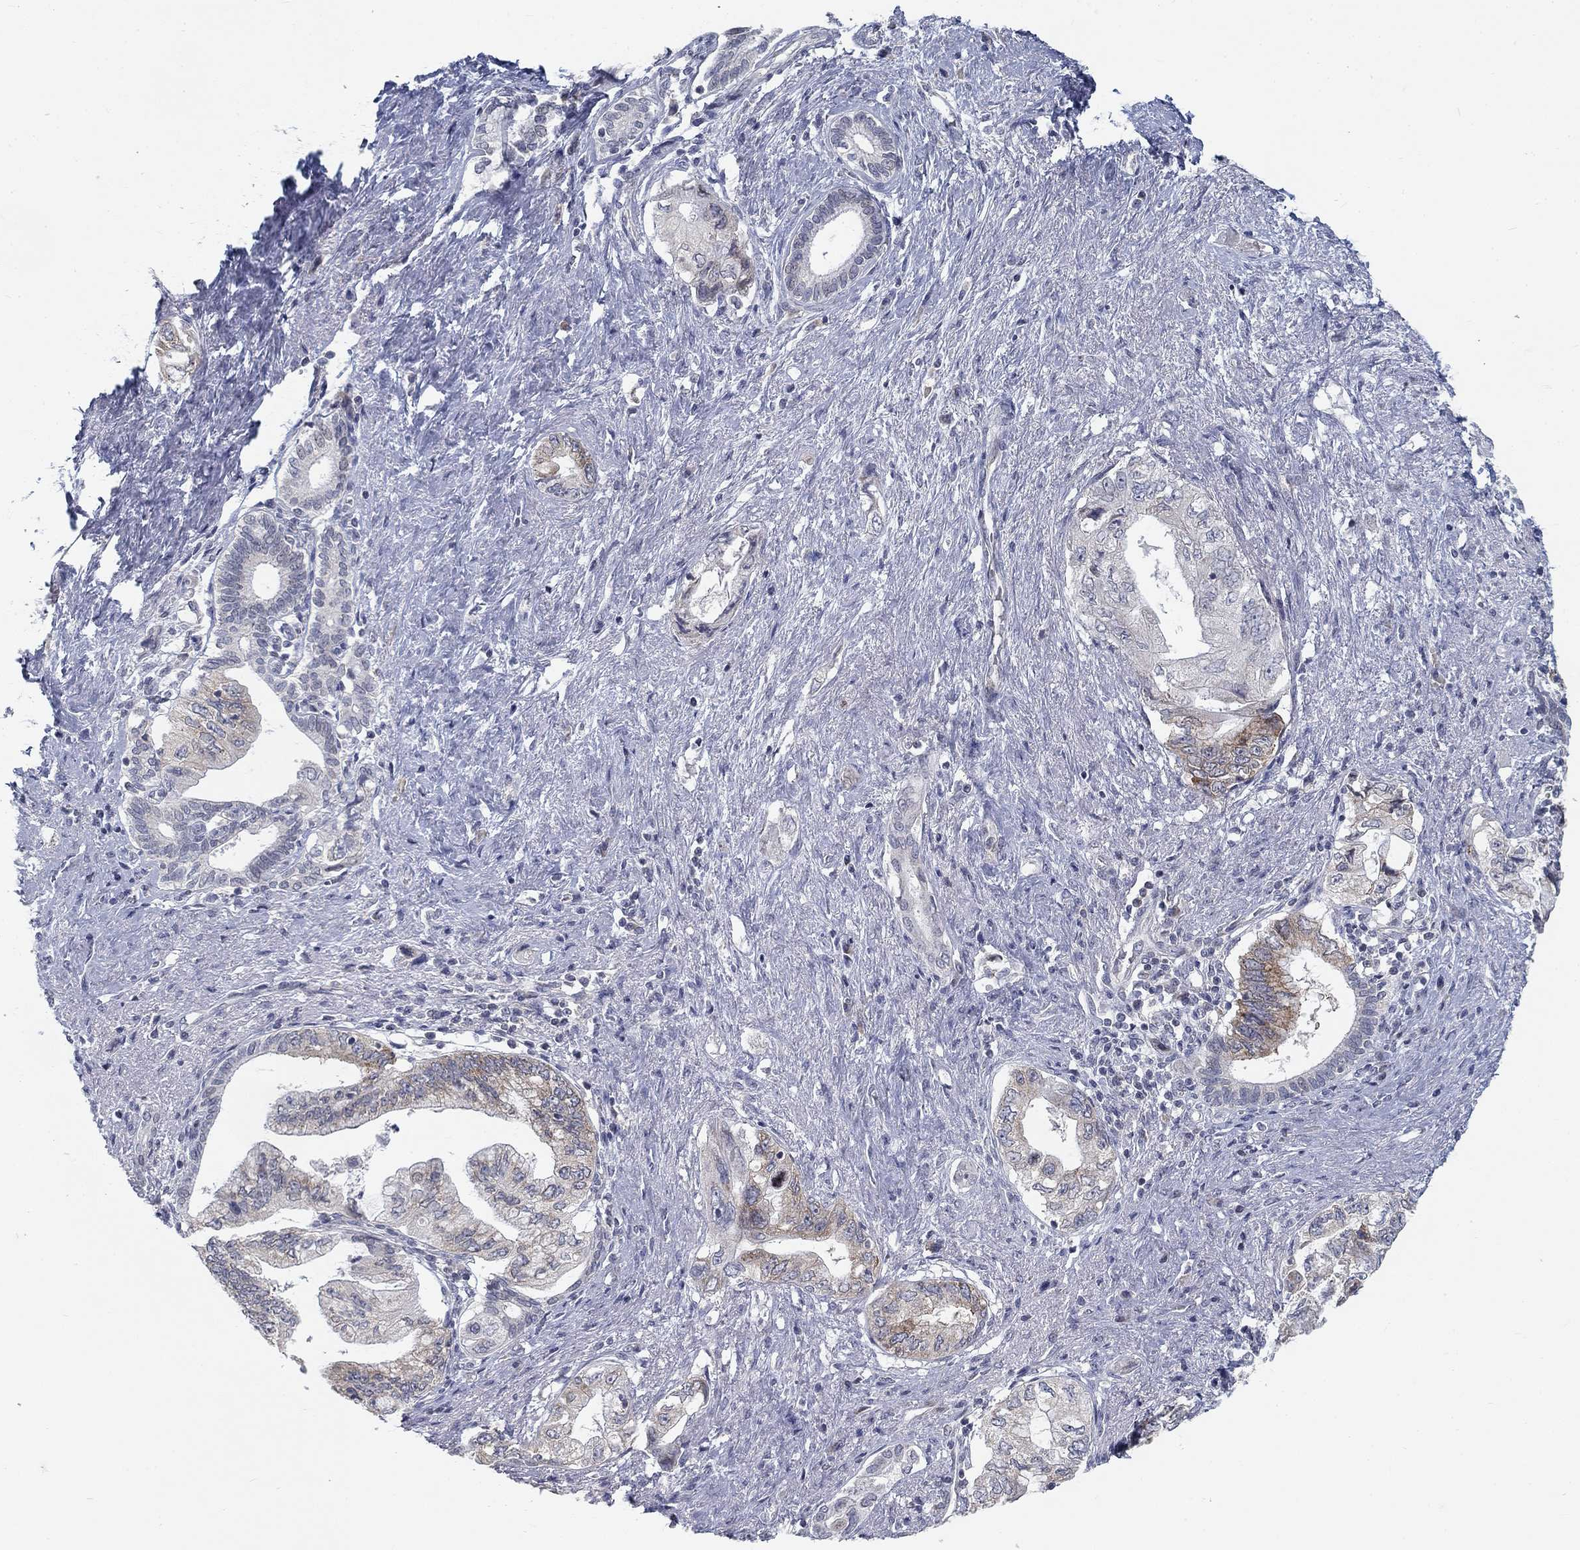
{"staining": {"intensity": "moderate", "quantity": "<25%", "location": "cytoplasmic/membranous"}, "tissue": "pancreatic cancer", "cell_type": "Tumor cells", "image_type": "cancer", "snomed": [{"axis": "morphology", "description": "Adenocarcinoma, NOS"}, {"axis": "topography", "description": "Pancreas"}], "caption": "Moderate cytoplasmic/membranous protein expression is seen in approximately <25% of tumor cells in pancreatic adenocarcinoma.", "gene": "ATP1A3", "patient": {"sex": "female", "age": 73}}